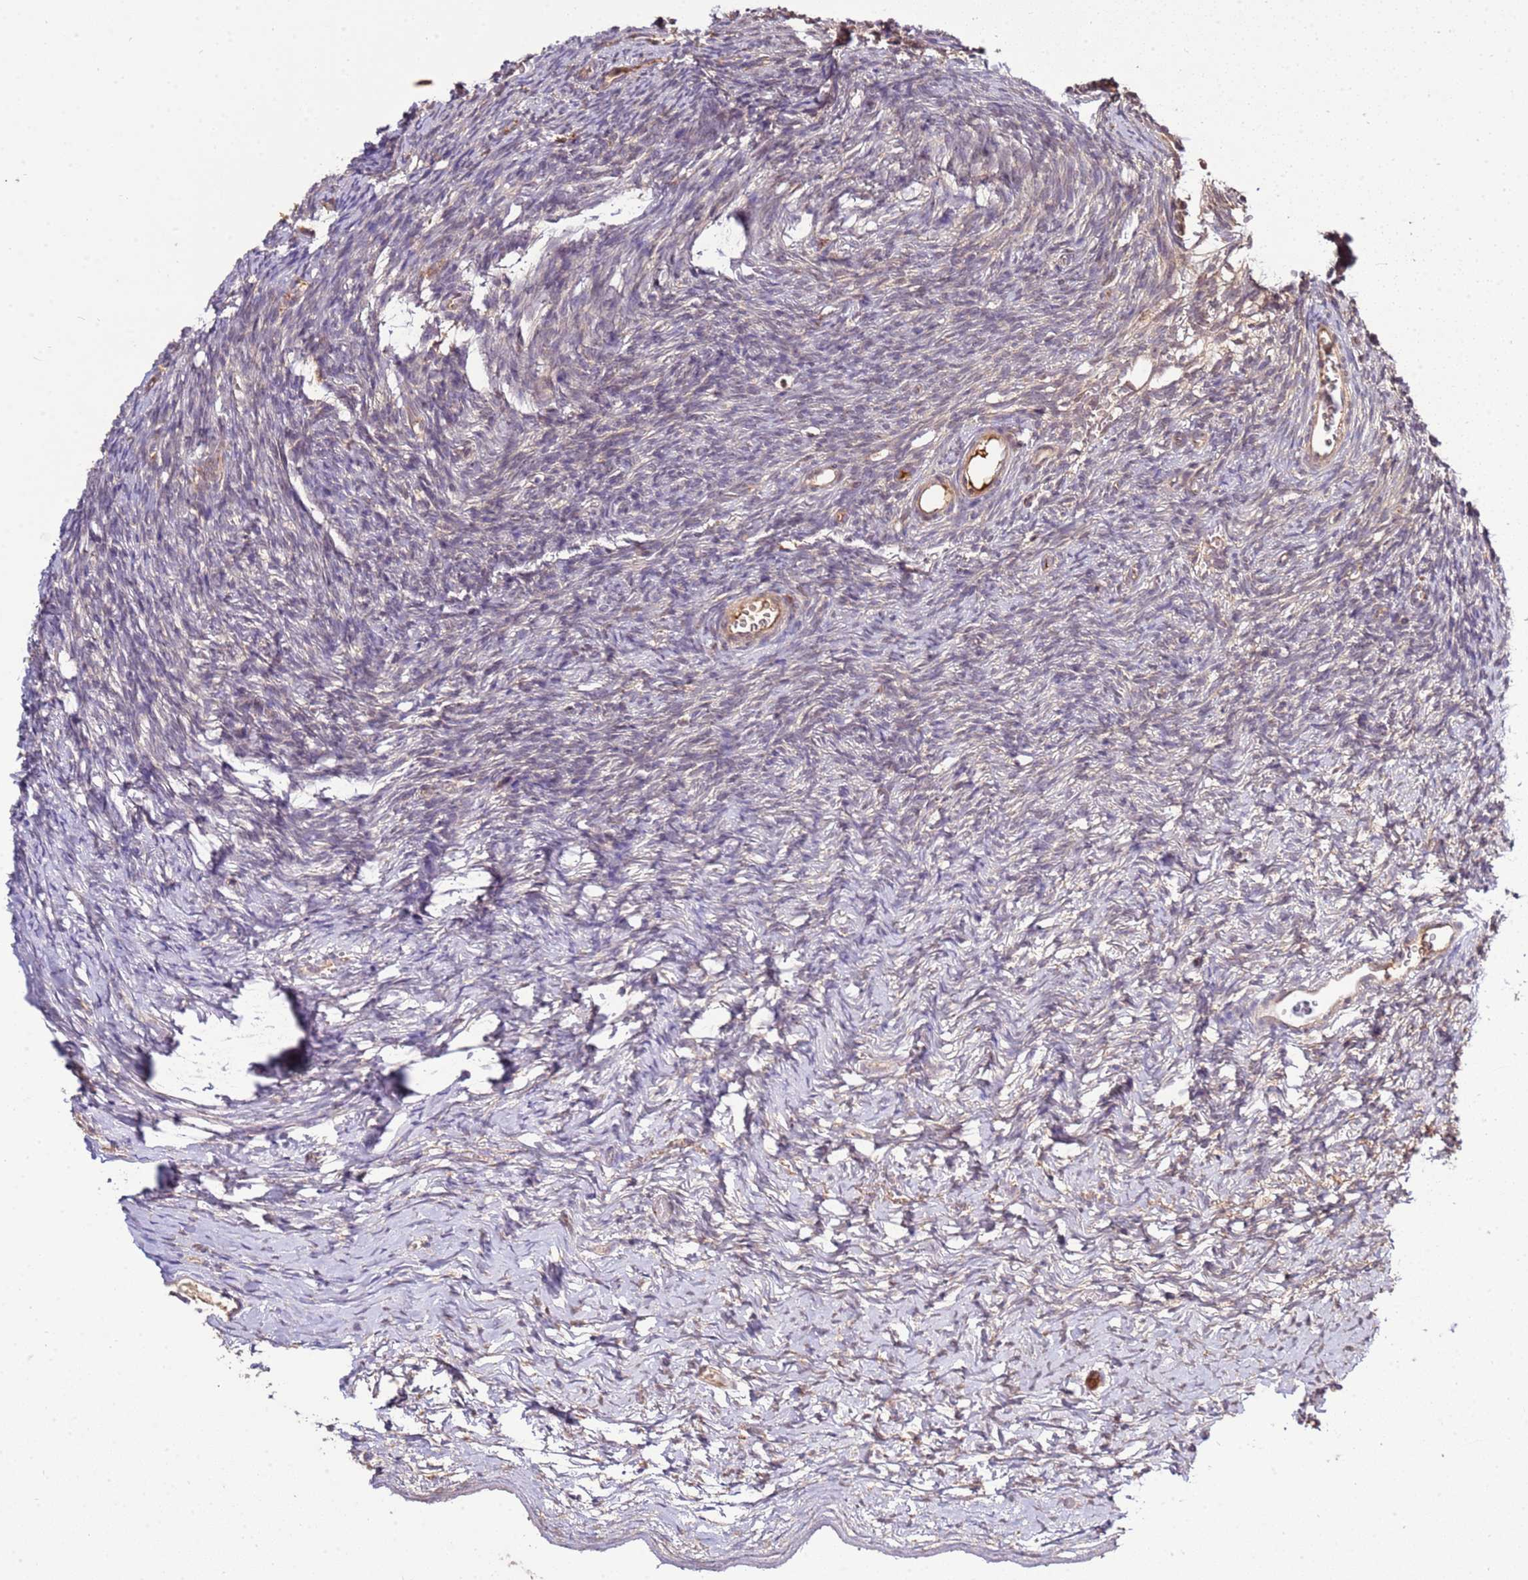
{"staining": {"intensity": "weak", "quantity": "25%-75%", "location": "cytoplasmic/membranous"}, "tissue": "ovary", "cell_type": "Ovarian stroma cells", "image_type": "normal", "snomed": [{"axis": "morphology", "description": "Normal tissue, NOS"}, {"axis": "topography", "description": "Ovary"}], "caption": "Immunohistochemical staining of normal human ovary demonstrates low levels of weak cytoplasmic/membranous positivity in approximately 25%-75% of ovarian stroma cells.", "gene": "ZNF624", "patient": {"sex": "female", "age": 39}}